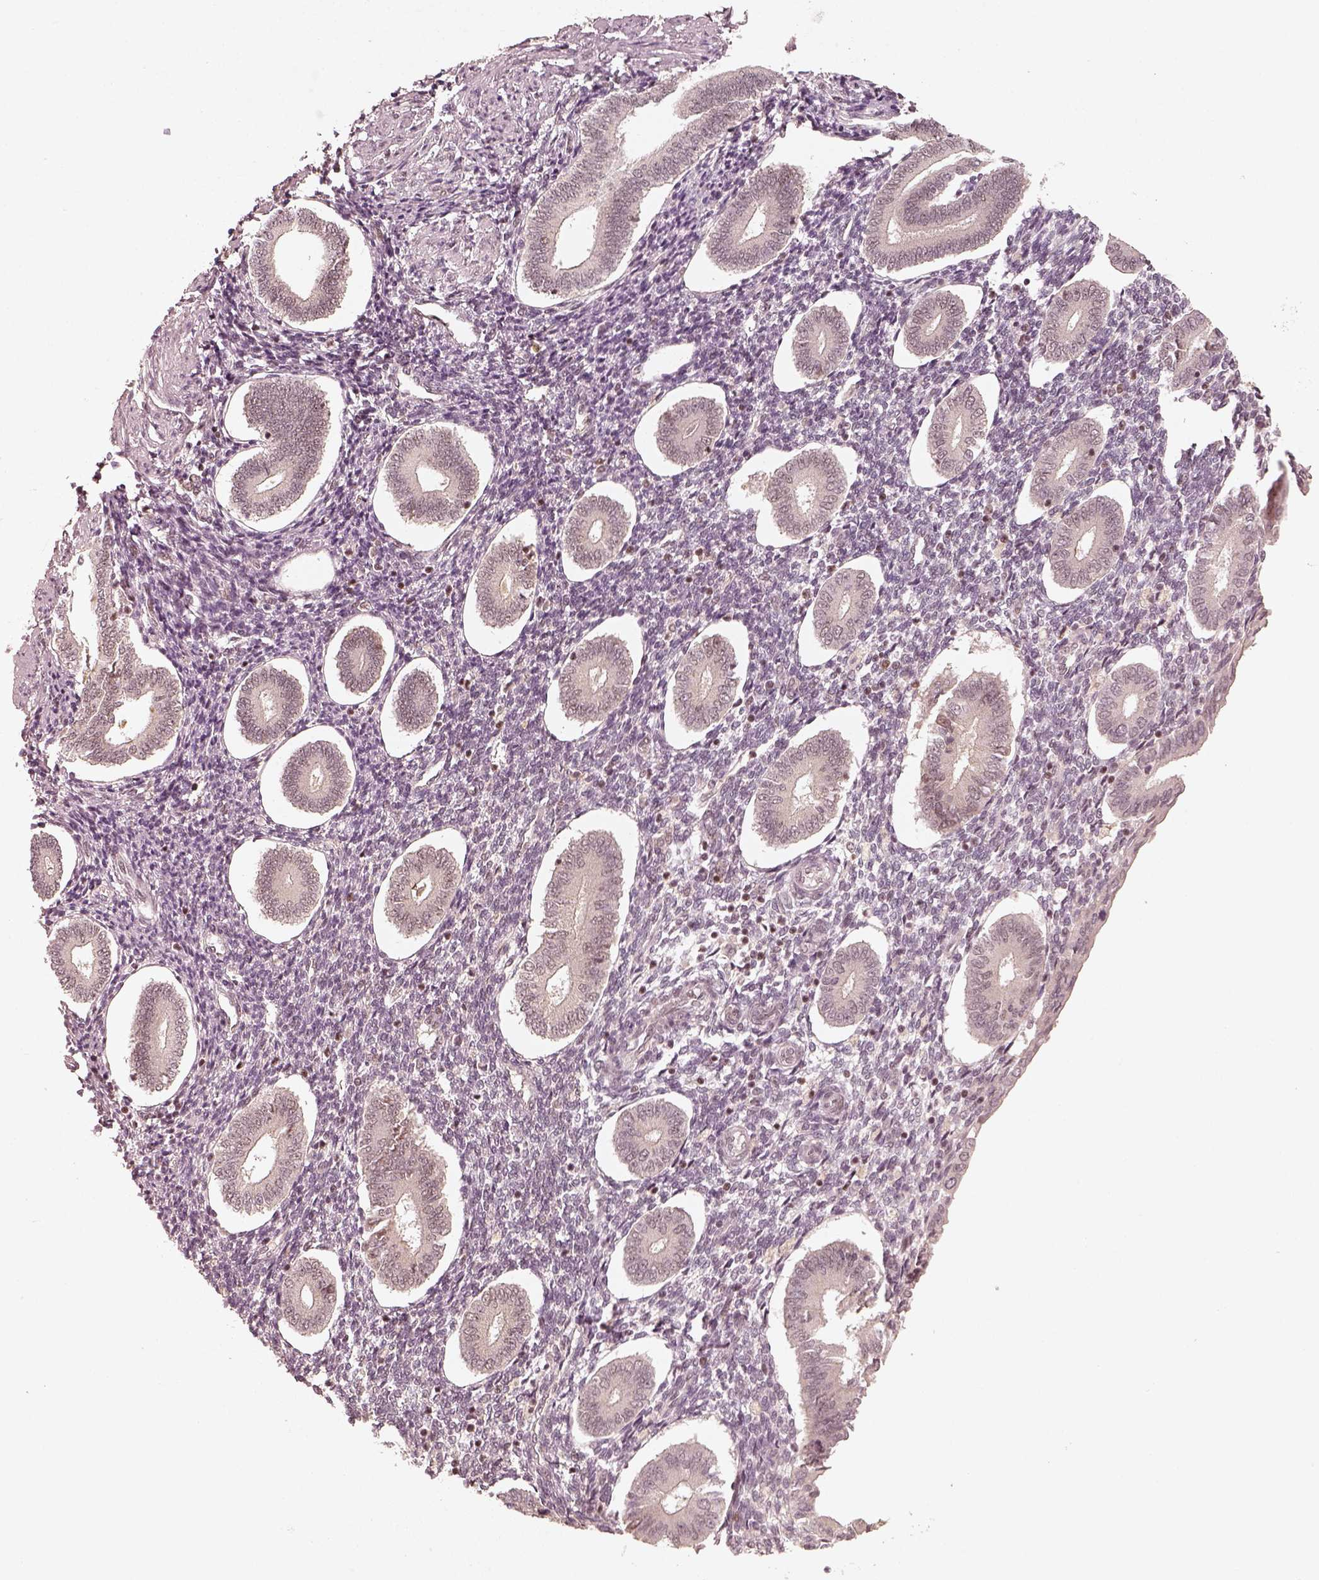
{"staining": {"intensity": "weak", "quantity": "25%-75%", "location": "nuclear"}, "tissue": "endometrium", "cell_type": "Cells in endometrial stroma", "image_type": "normal", "snomed": [{"axis": "morphology", "description": "Normal tissue, NOS"}, {"axis": "topography", "description": "Endometrium"}], "caption": "Immunohistochemistry staining of normal endometrium, which demonstrates low levels of weak nuclear expression in approximately 25%-75% of cells in endometrial stroma indicating weak nuclear protein staining. The staining was performed using DAB (brown) for protein detection and nuclei were counterstained in hematoxylin (blue).", "gene": "GMEB2", "patient": {"sex": "female", "age": 40}}